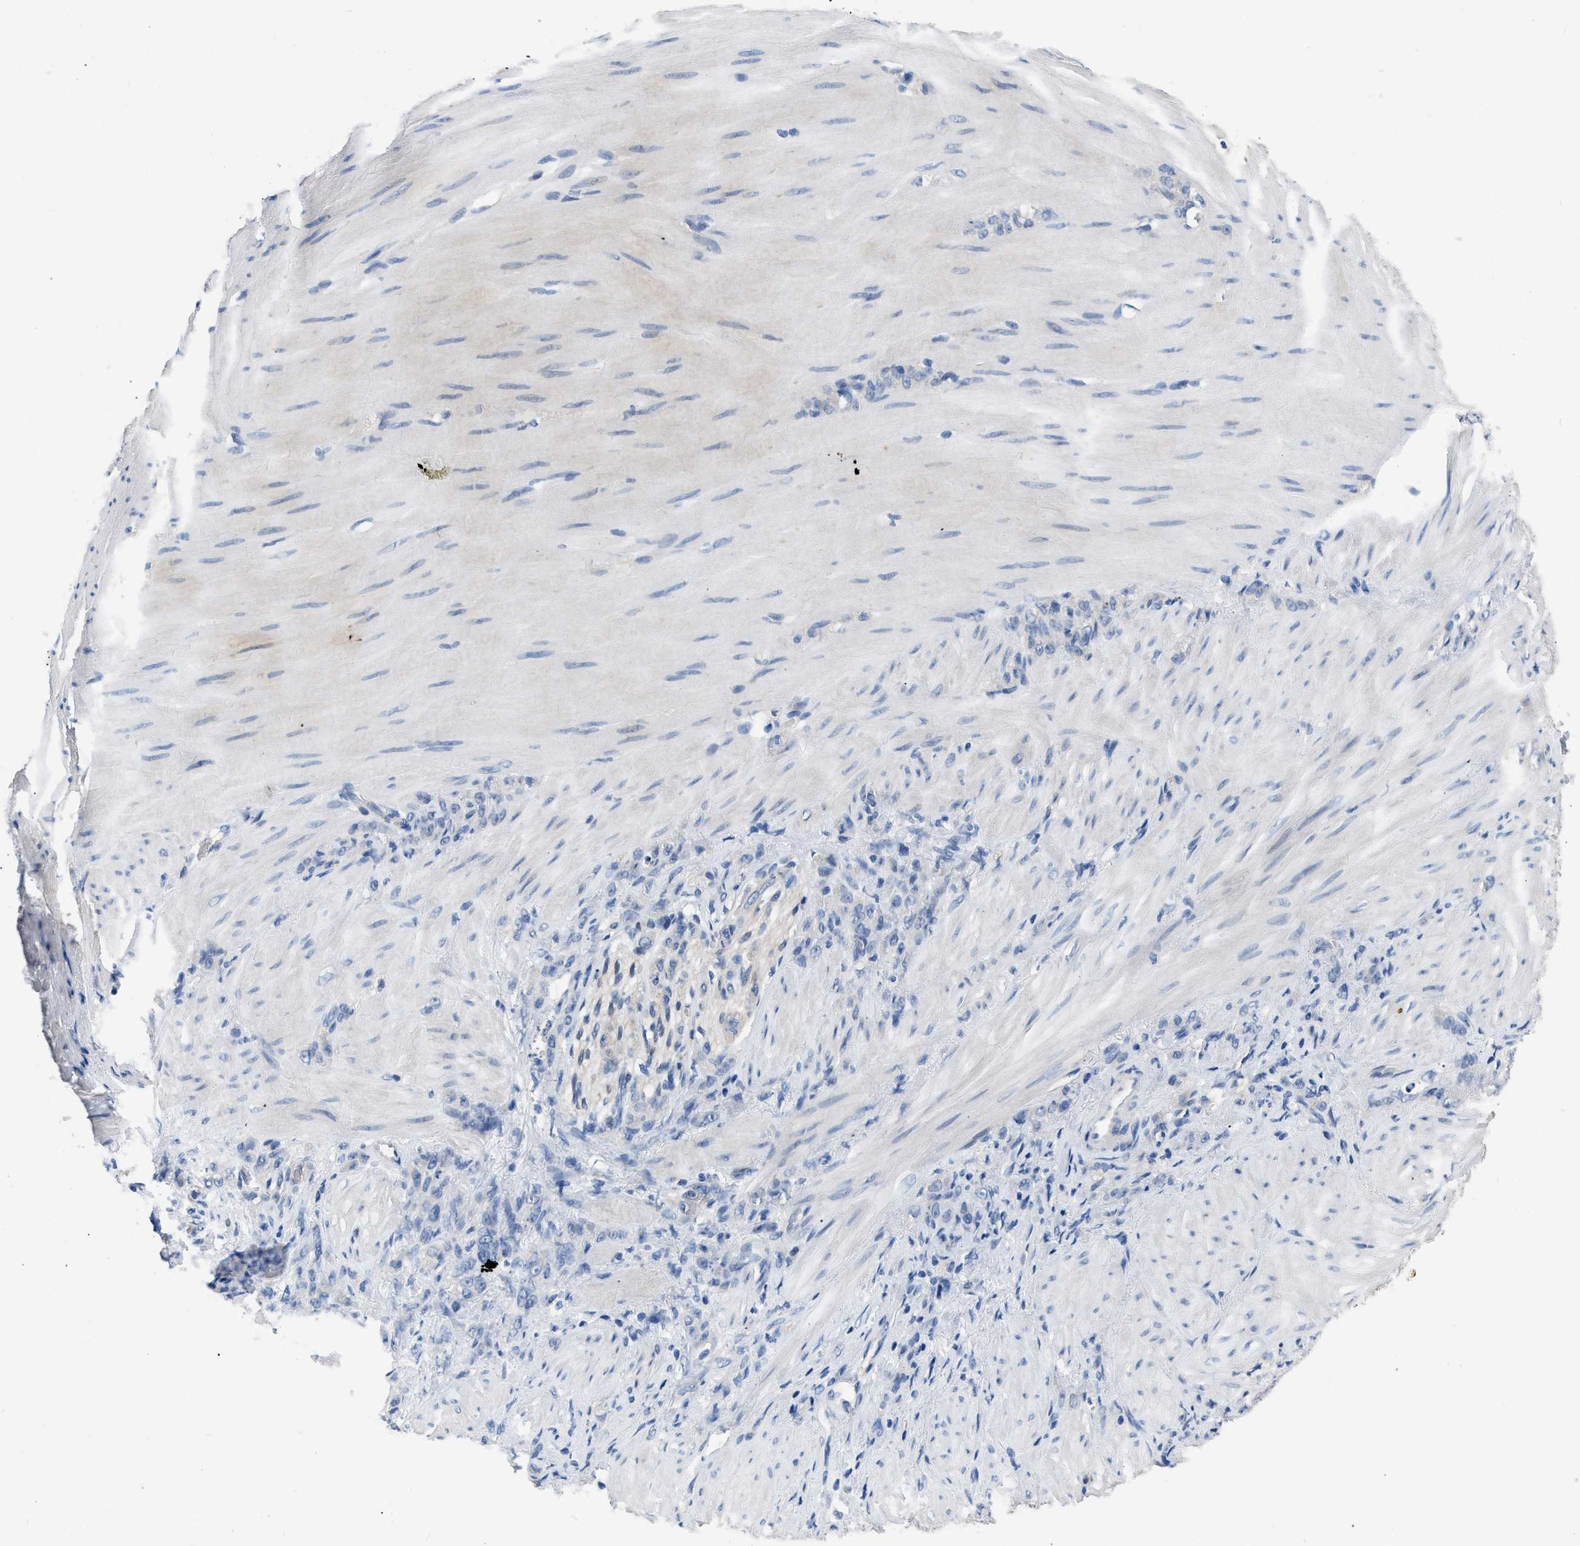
{"staining": {"intensity": "negative", "quantity": "none", "location": "none"}, "tissue": "stomach cancer", "cell_type": "Tumor cells", "image_type": "cancer", "snomed": [{"axis": "morphology", "description": "Normal tissue, NOS"}, {"axis": "morphology", "description": "Adenocarcinoma, NOS"}, {"axis": "topography", "description": "Stomach"}], "caption": "IHC of human stomach cancer reveals no expression in tumor cells.", "gene": "RBP1", "patient": {"sex": "male", "age": 82}}